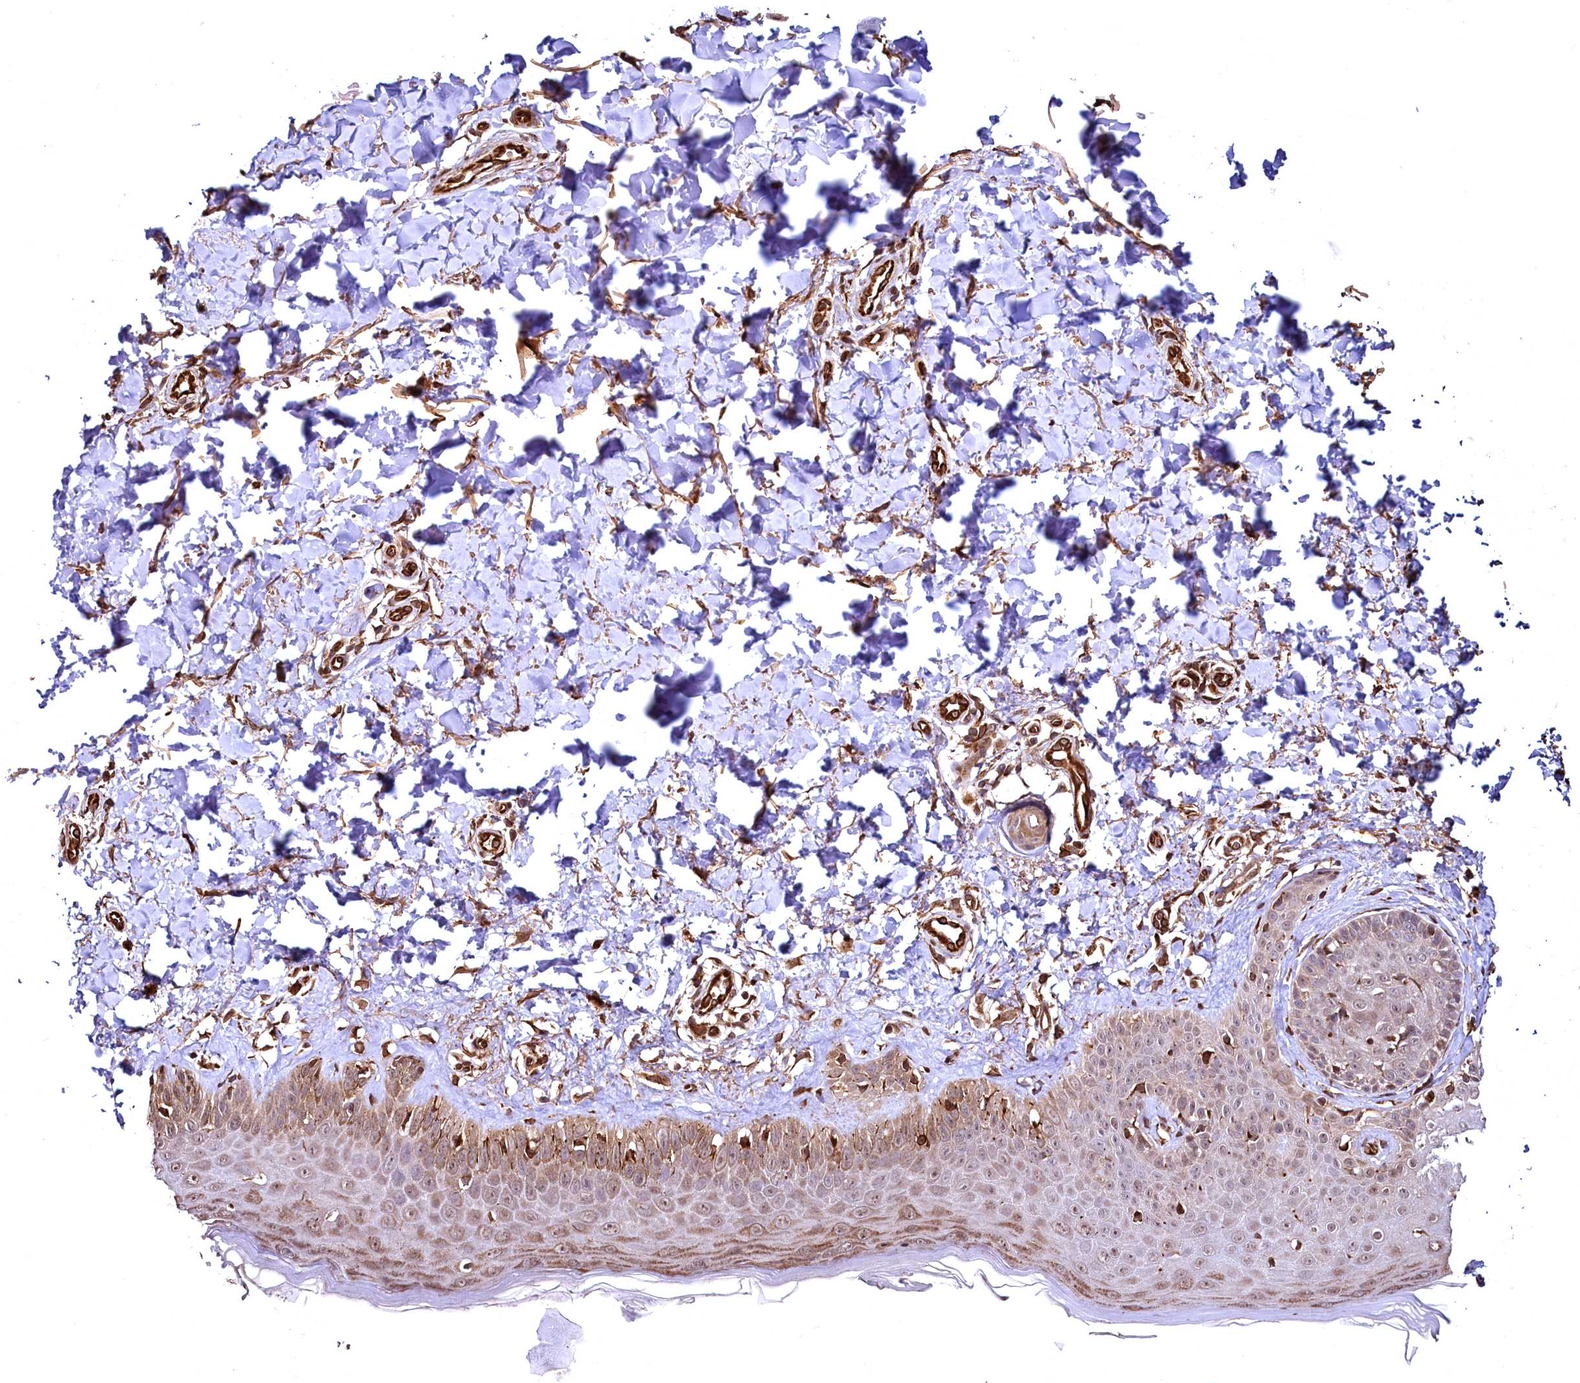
{"staining": {"intensity": "moderate", "quantity": ">75%", "location": "cytoplasmic/membranous"}, "tissue": "skin", "cell_type": "Fibroblasts", "image_type": "normal", "snomed": [{"axis": "morphology", "description": "Normal tissue, NOS"}, {"axis": "topography", "description": "Skin"}], "caption": "Skin stained with DAB (3,3'-diaminobenzidine) IHC exhibits medium levels of moderate cytoplasmic/membranous expression in about >75% of fibroblasts.", "gene": "TBCEL", "patient": {"sex": "male", "age": 52}}